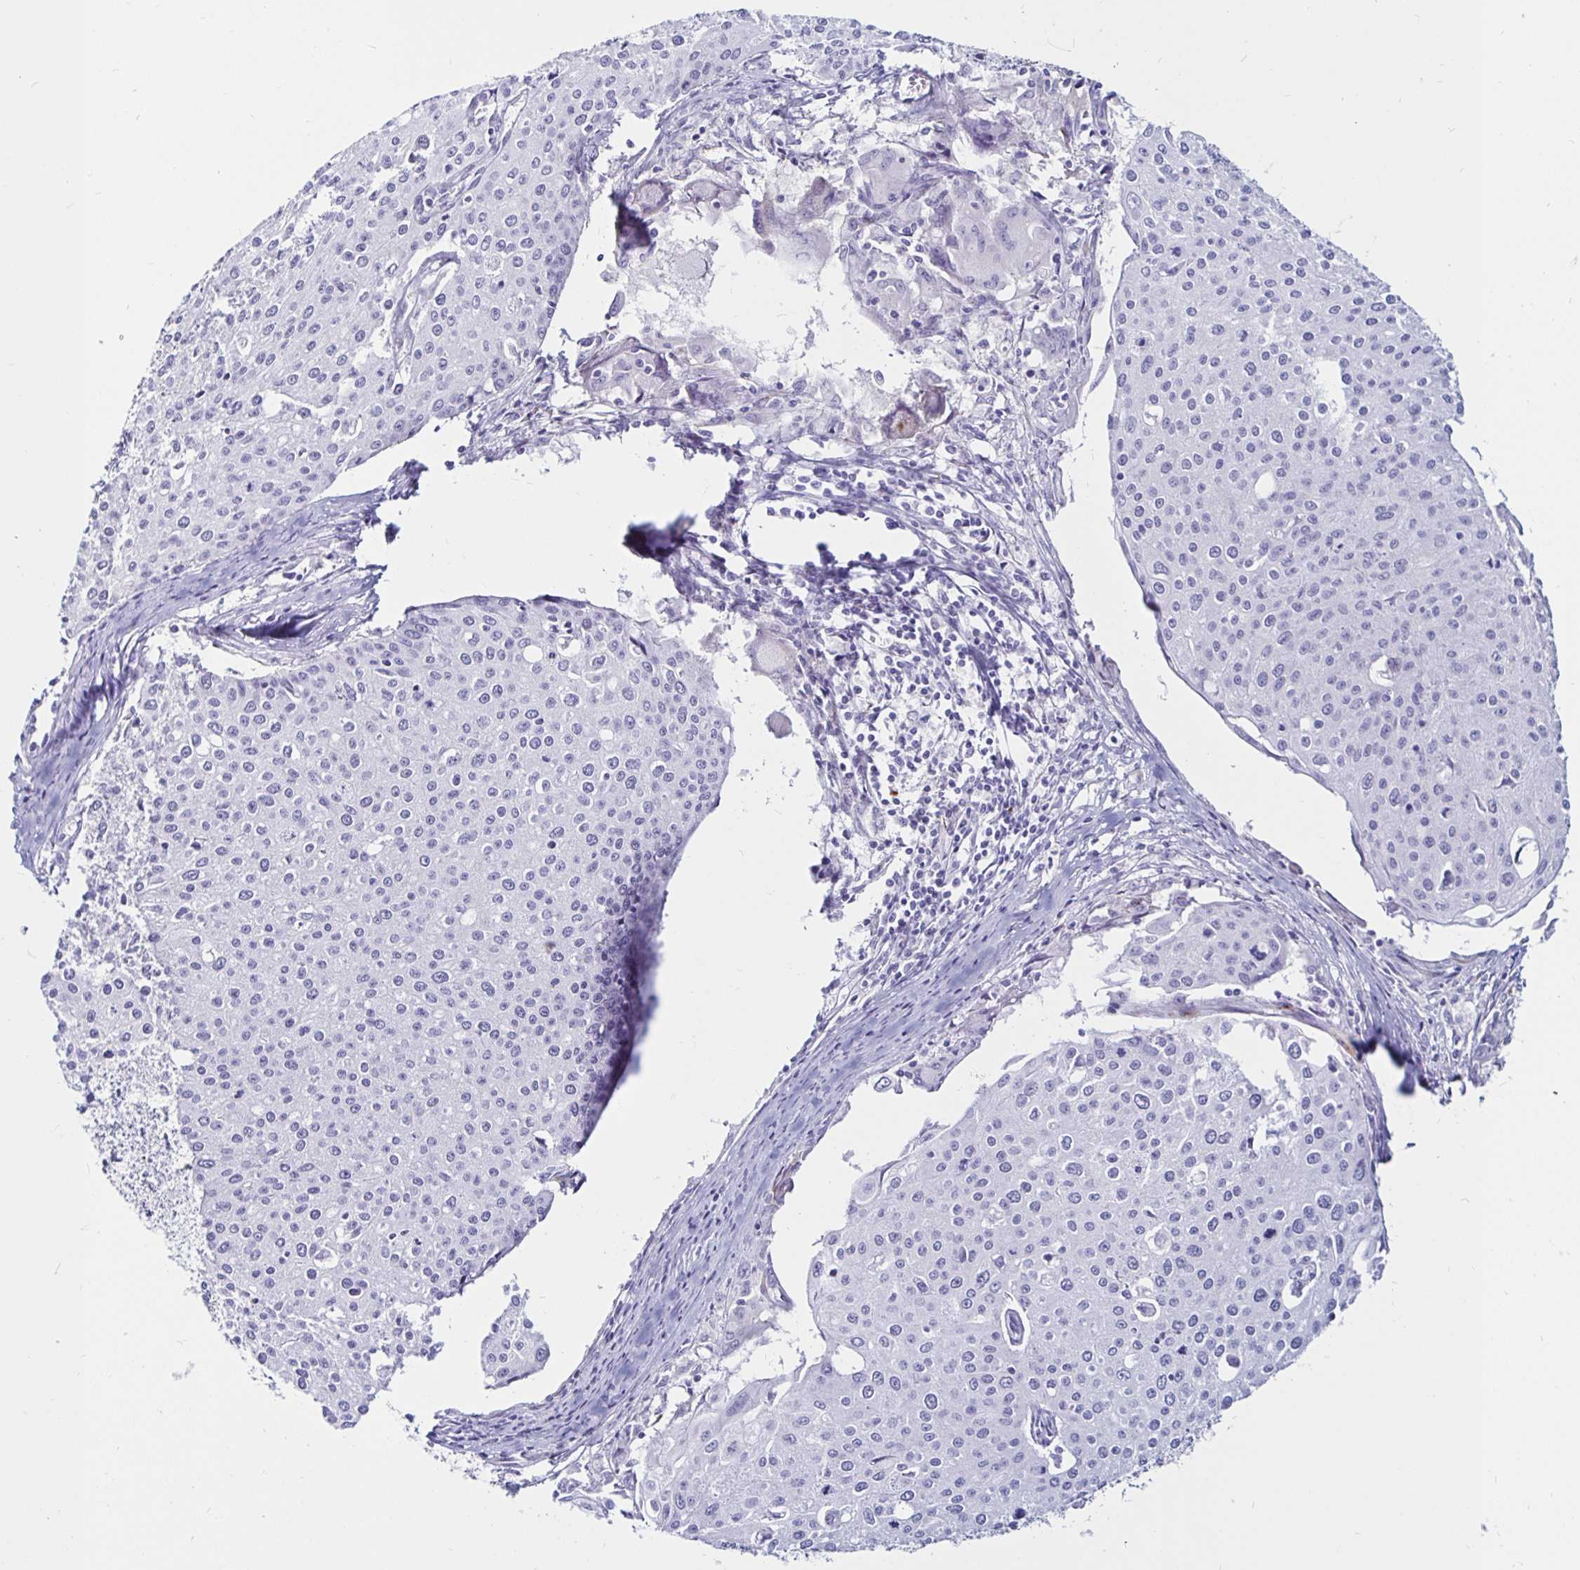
{"staining": {"intensity": "negative", "quantity": "none", "location": "none"}, "tissue": "cervical cancer", "cell_type": "Tumor cells", "image_type": "cancer", "snomed": [{"axis": "morphology", "description": "Squamous cell carcinoma, NOS"}, {"axis": "topography", "description": "Cervix"}], "caption": "Image shows no significant protein expression in tumor cells of cervical cancer (squamous cell carcinoma).", "gene": "TIMP1", "patient": {"sex": "female", "age": 38}}